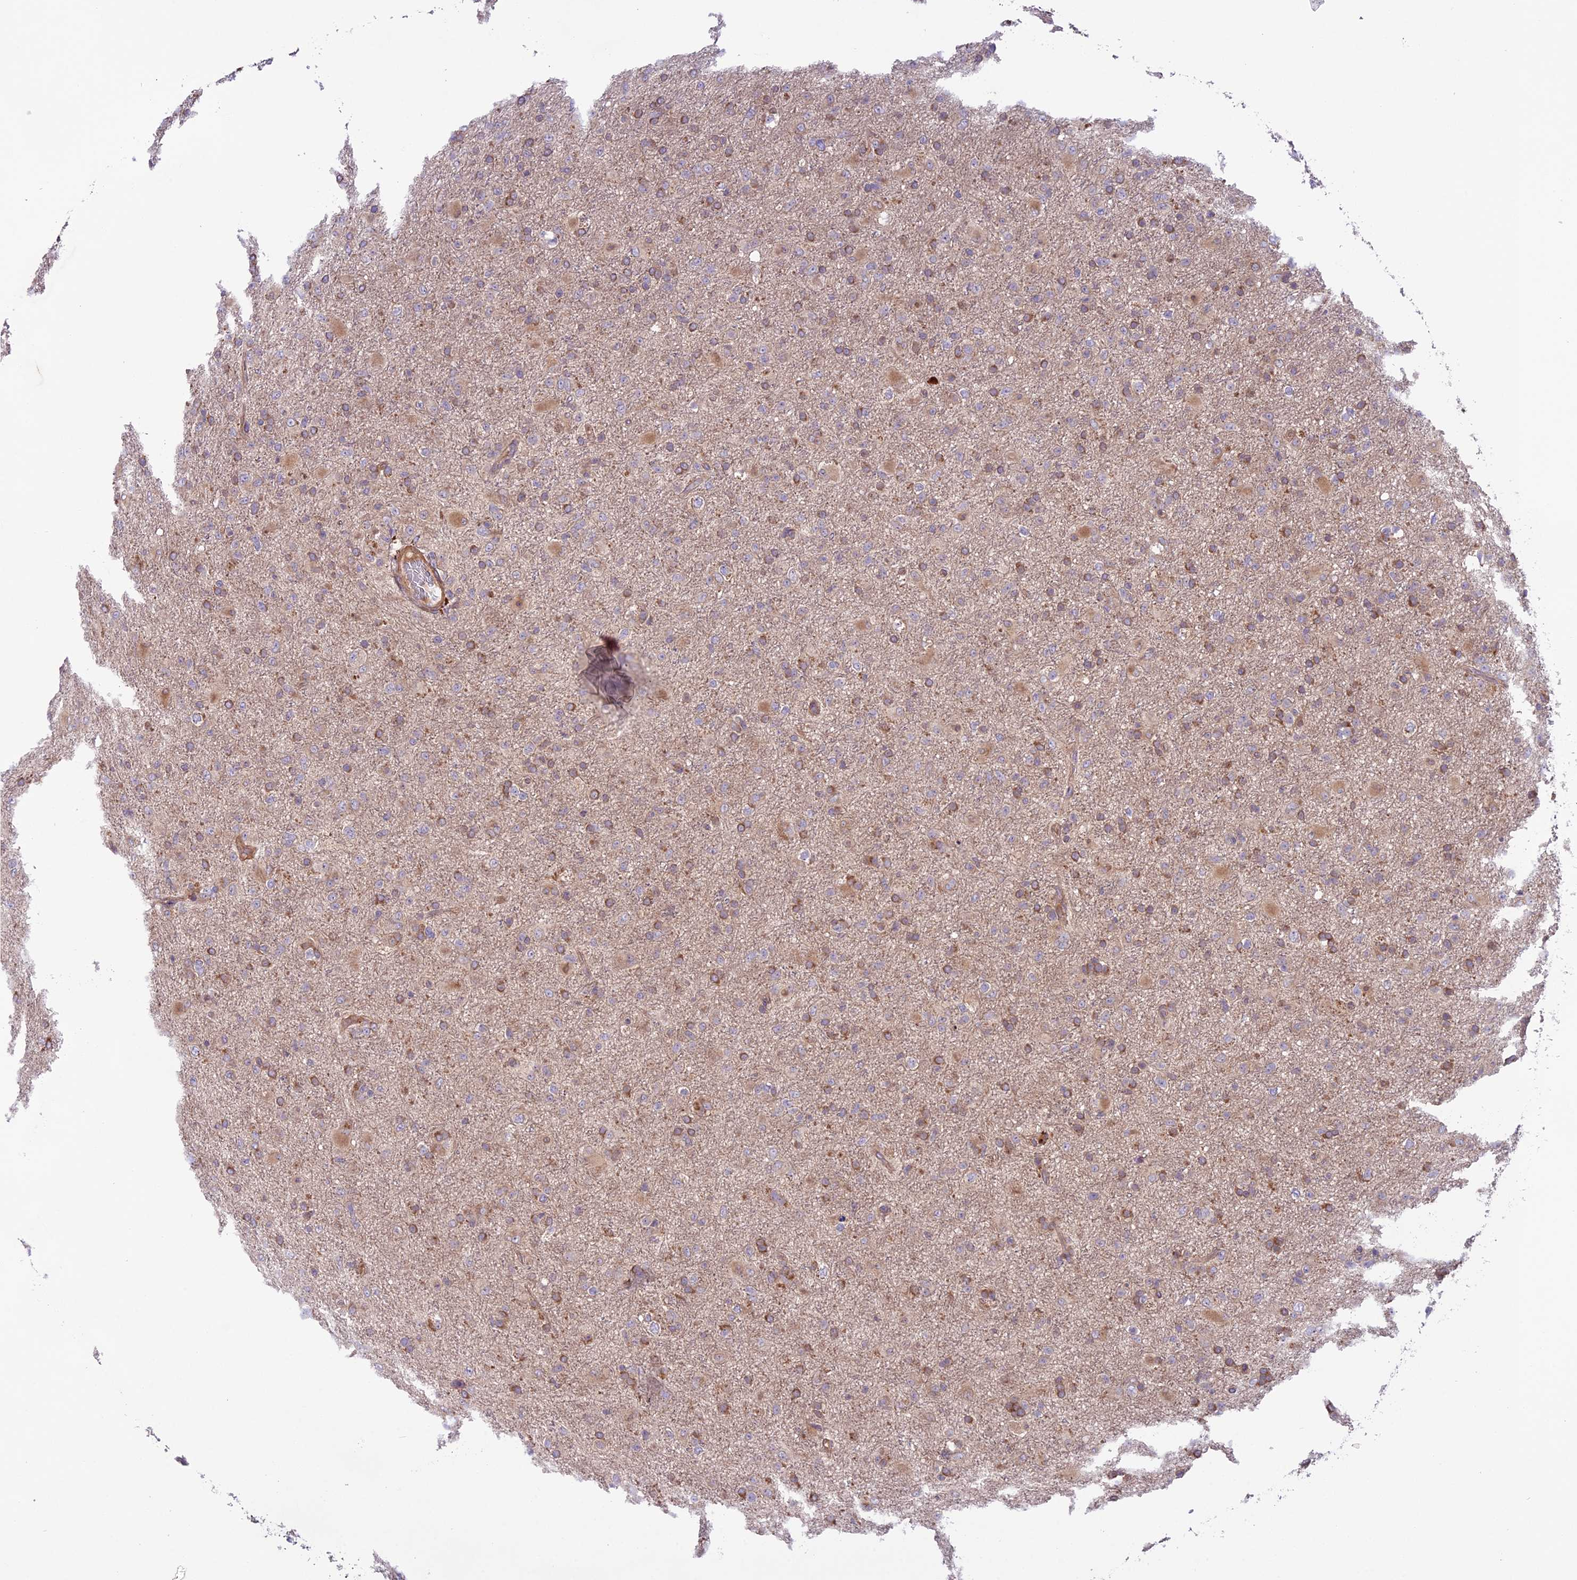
{"staining": {"intensity": "moderate", "quantity": "25%-75%", "location": "cytoplasmic/membranous"}, "tissue": "glioma", "cell_type": "Tumor cells", "image_type": "cancer", "snomed": [{"axis": "morphology", "description": "Glioma, malignant, Low grade"}, {"axis": "topography", "description": "Brain"}], "caption": "Immunohistochemistry (IHC) (DAB (3,3'-diaminobenzidine)) staining of human malignant glioma (low-grade) reveals moderate cytoplasmic/membranous protein expression in about 25%-75% of tumor cells.", "gene": "COG8", "patient": {"sex": "male", "age": 65}}